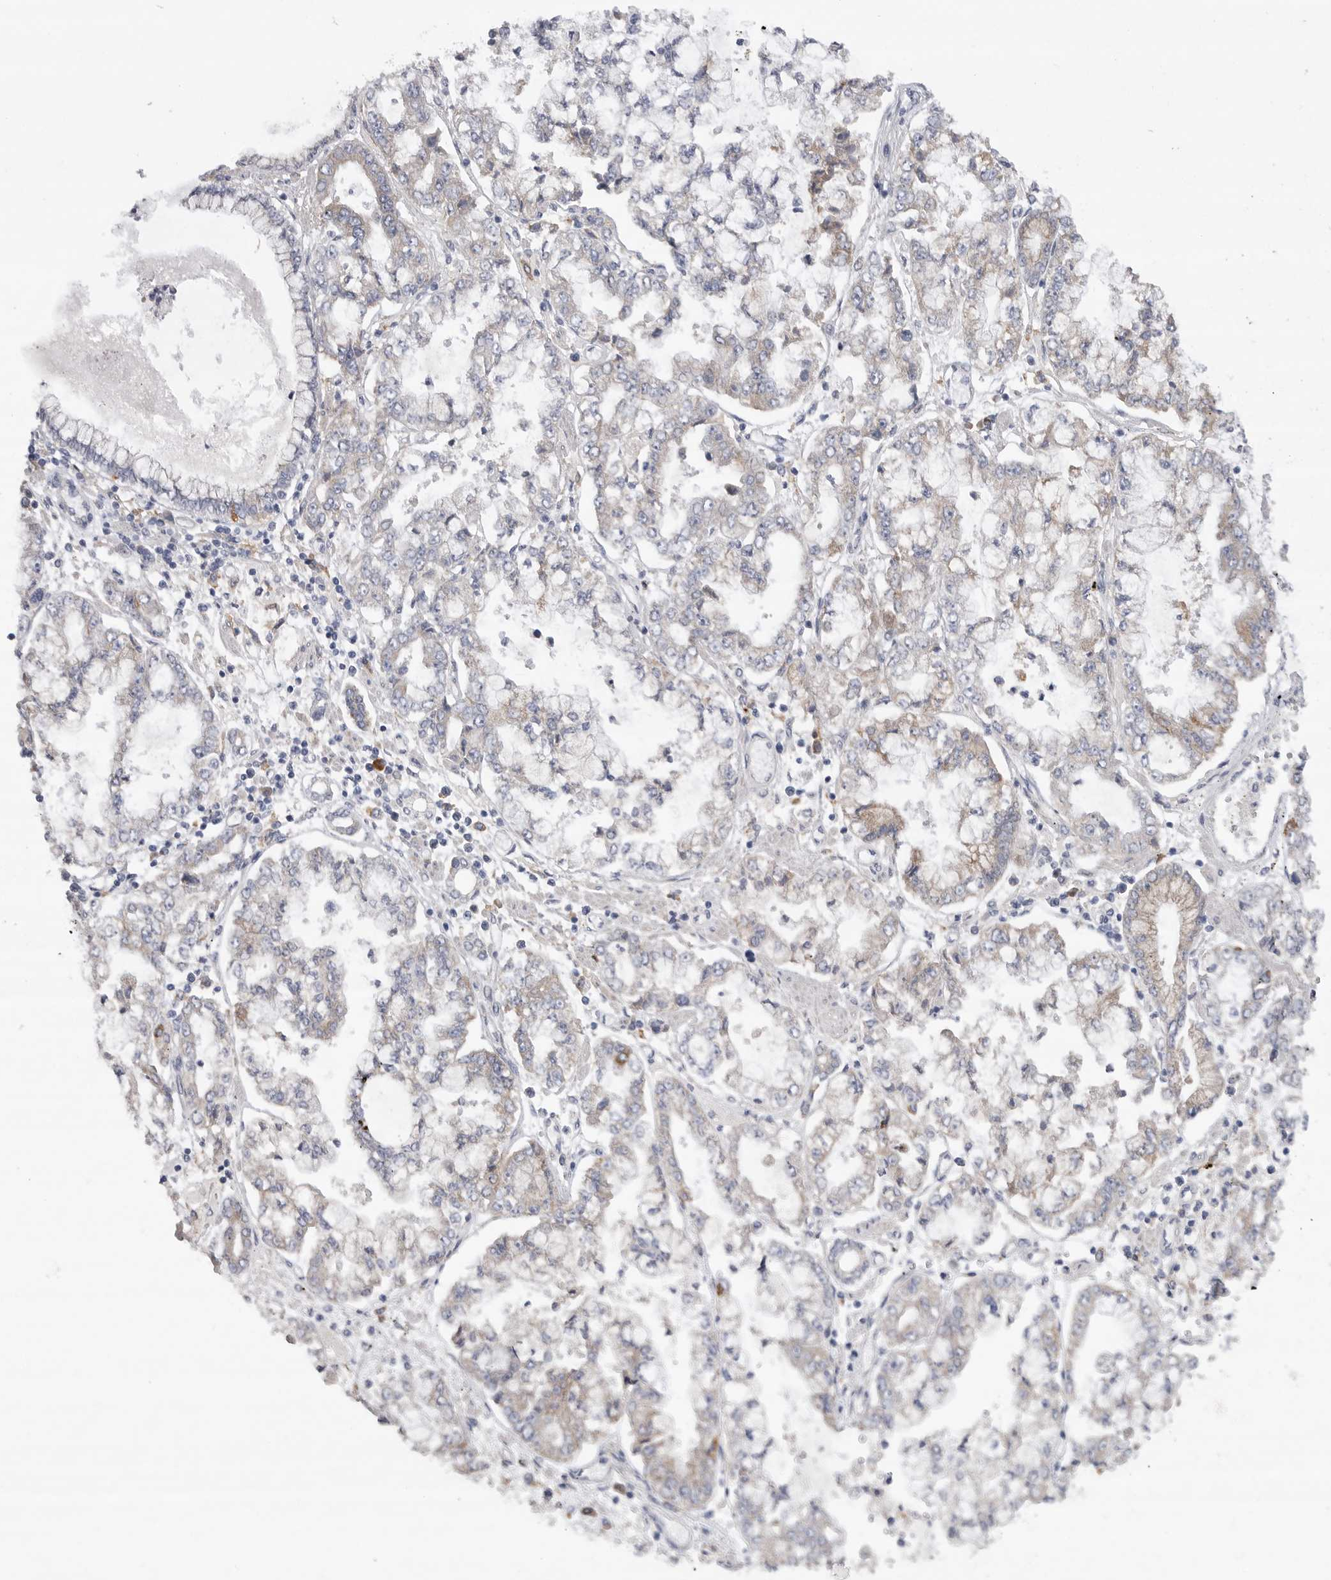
{"staining": {"intensity": "weak", "quantity": "<25%", "location": "cytoplasmic/membranous"}, "tissue": "stomach cancer", "cell_type": "Tumor cells", "image_type": "cancer", "snomed": [{"axis": "morphology", "description": "Adenocarcinoma, NOS"}, {"axis": "topography", "description": "Stomach"}], "caption": "Immunohistochemistry (IHC) micrograph of human stomach cancer stained for a protein (brown), which shows no positivity in tumor cells. (Immunohistochemistry, brightfield microscopy, high magnification).", "gene": "EDEM3", "patient": {"sex": "male", "age": 76}}